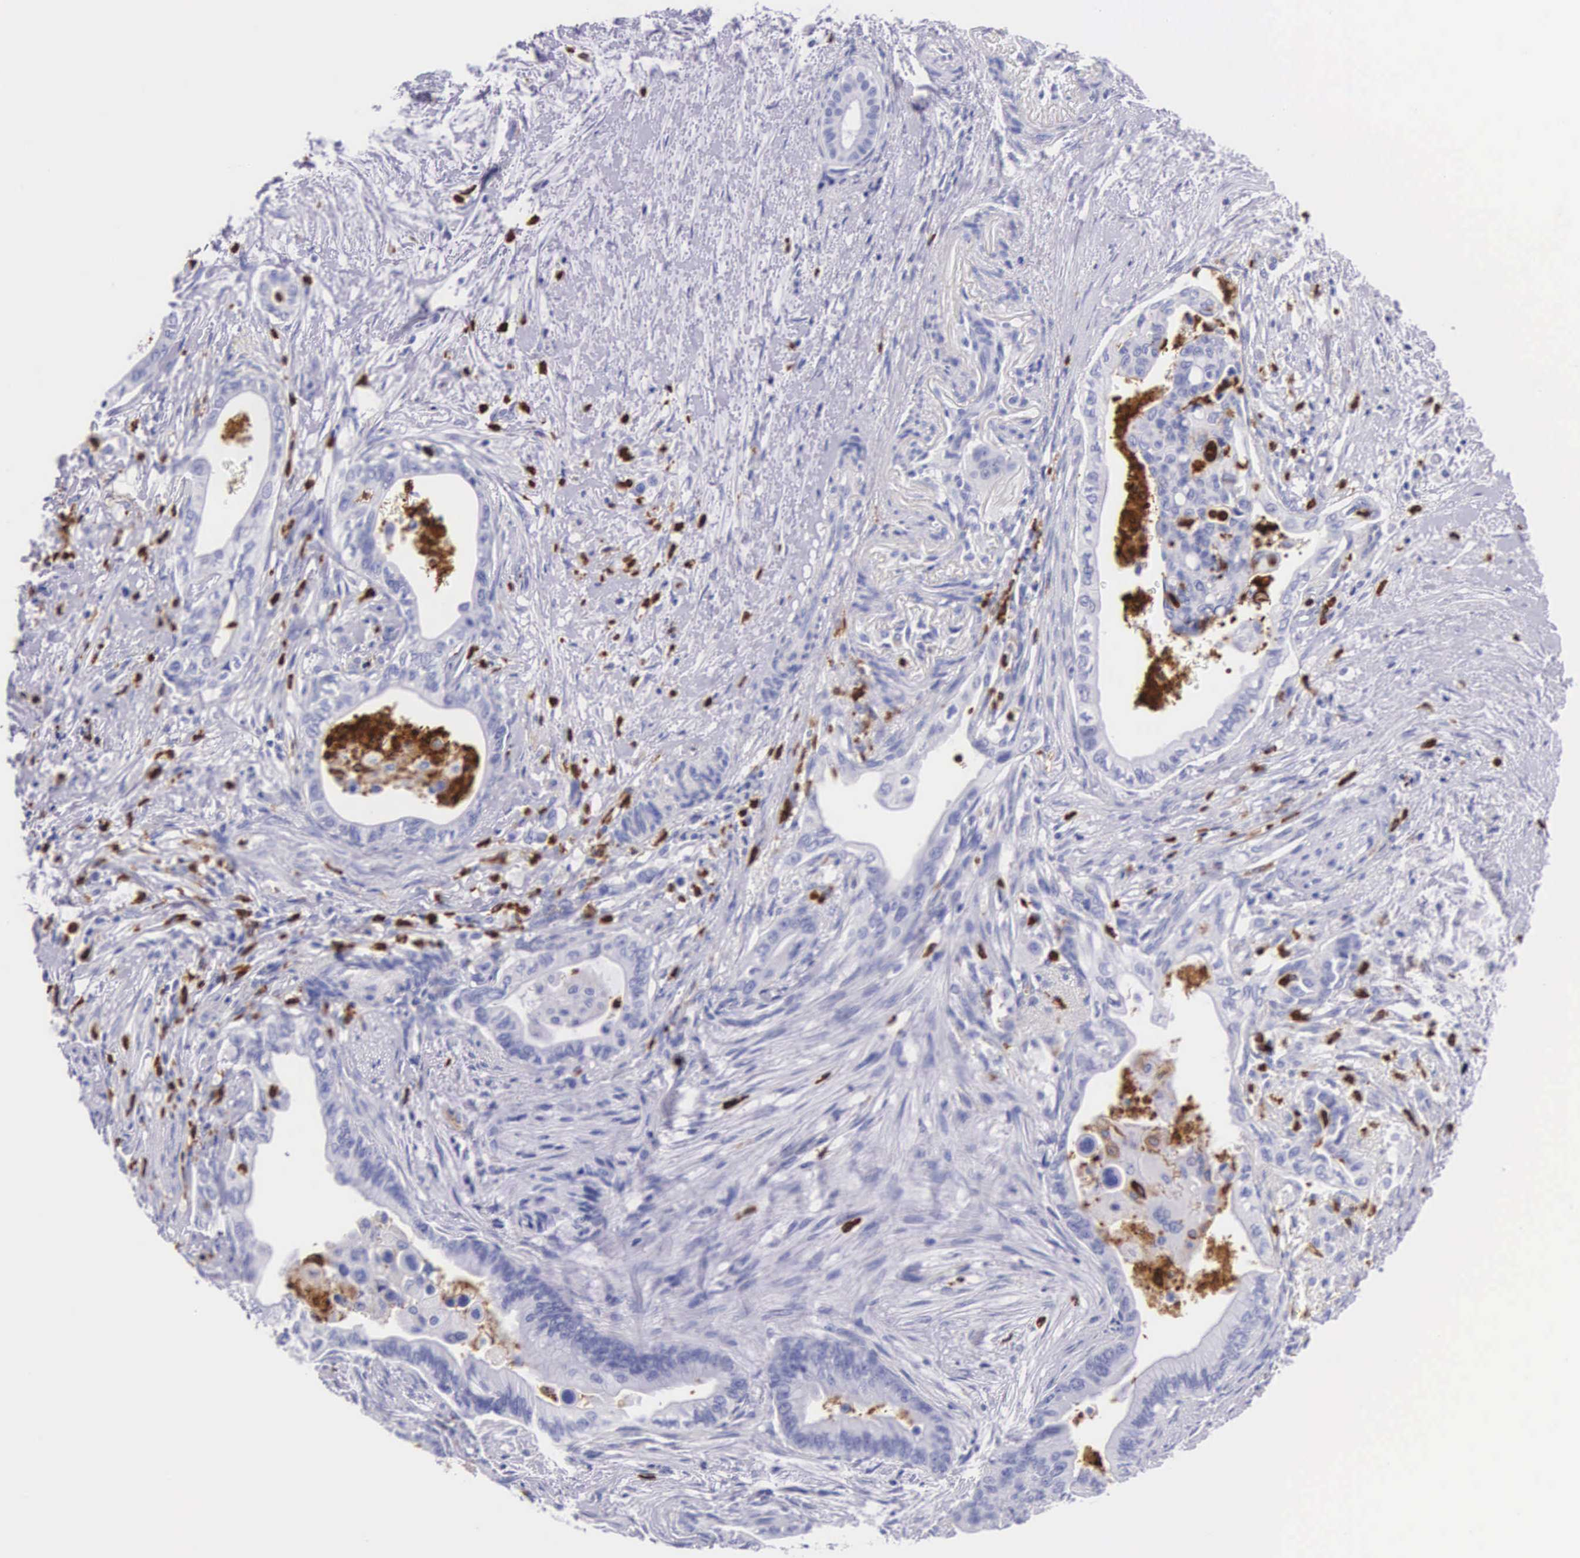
{"staining": {"intensity": "negative", "quantity": "none", "location": "none"}, "tissue": "pancreatic cancer", "cell_type": "Tumor cells", "image_type": "cancer", "snomed": [{"axis": "morphology", "description": "Adenocarcinoma, NOS"}, {"axis": "topography", "description": "Pancreas"}], "caption": "Human pancreatic cancer stained for a protein using immunohistochemistry shows no expression in tumor cells.", "gene": "FCN1", "patient": {"sex": "female", "age": 66}}